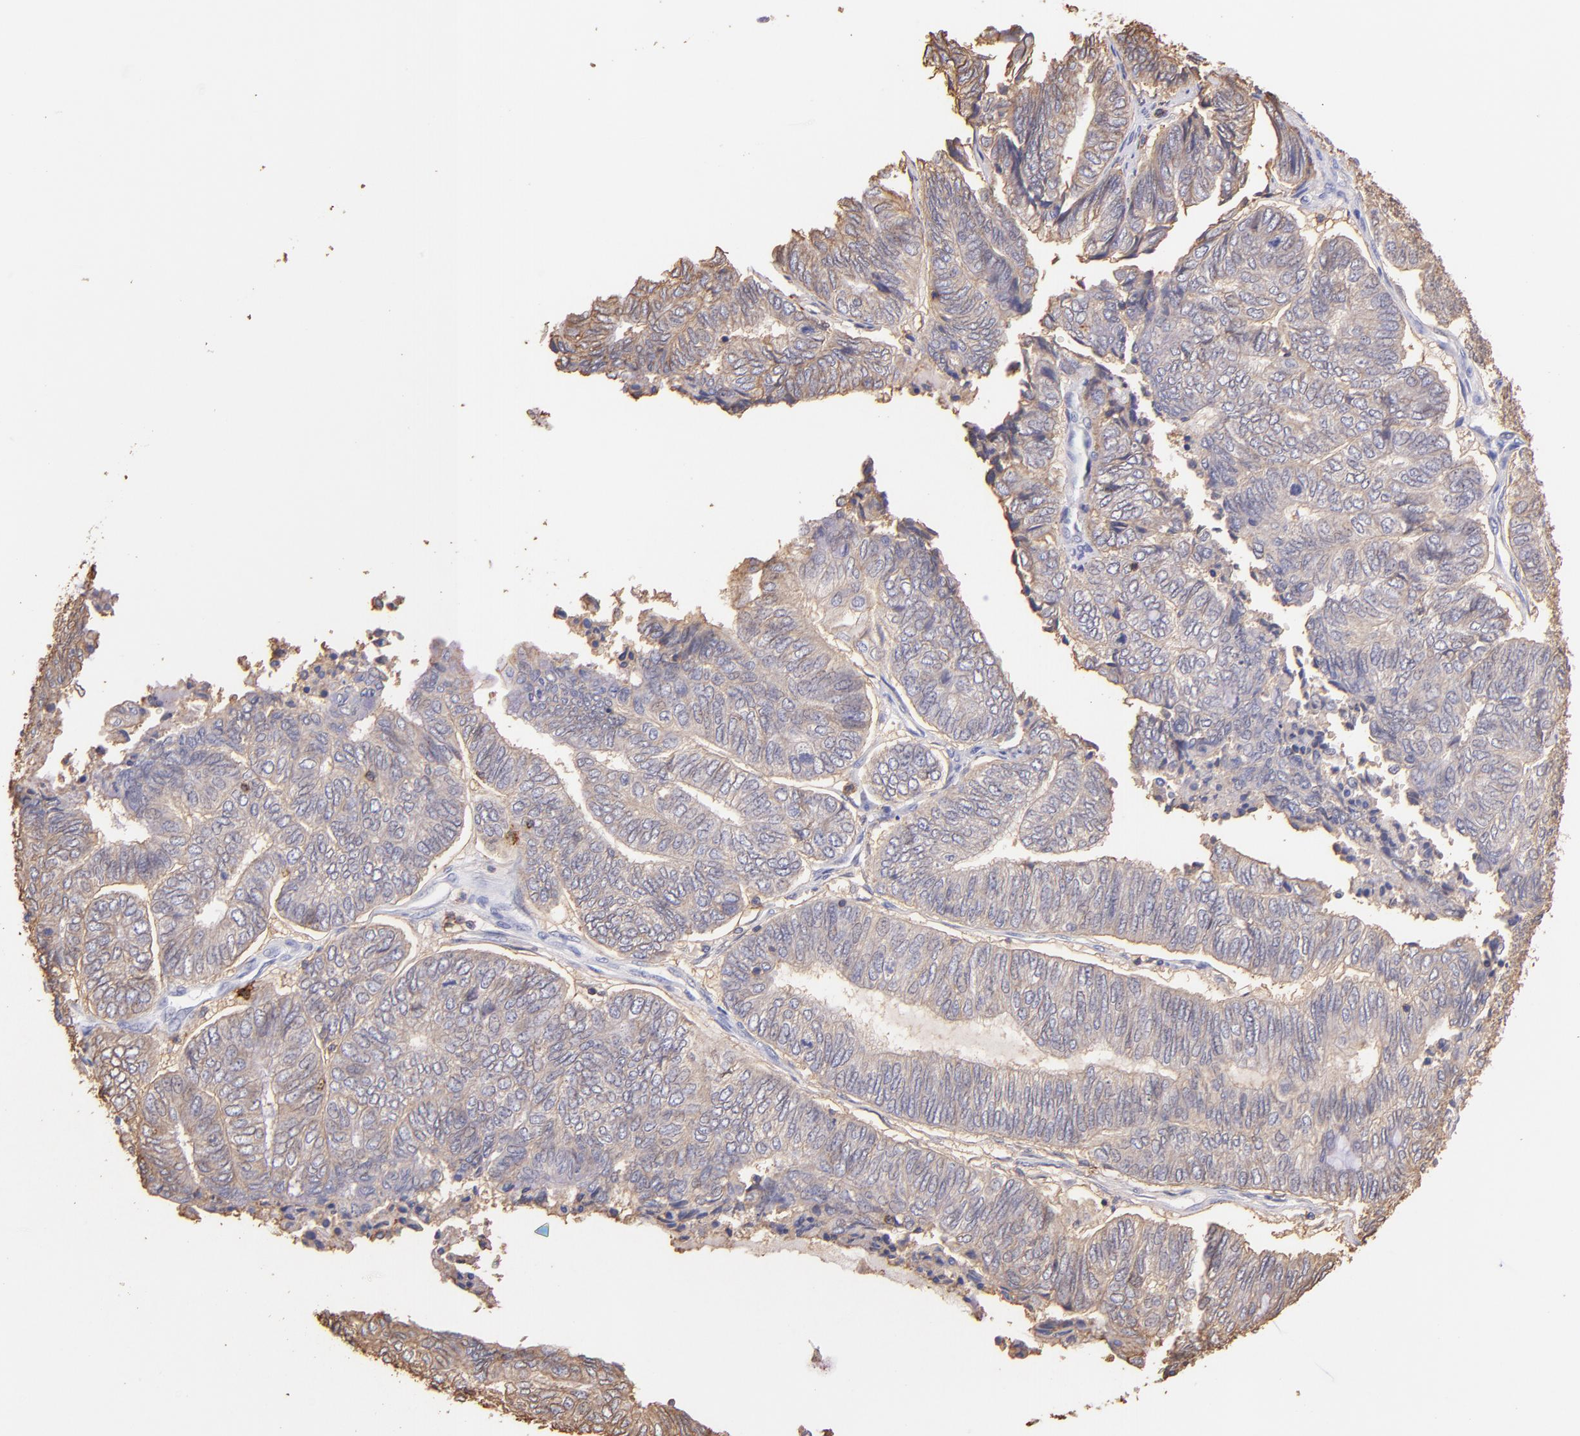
{"staining": {"intensity": "weak", "quantity": ">75%", "location": "cytoplasmic/membranous"}, "tissue": "endometrial cancer", "cell_type": "Tumor cells", "image_type": "cancer", "snomed": [{"axis": "morphology", "description": "Adenocarcinoma, NOS"}, {"axis": "topography", "description": "Uterus"}, {"axis": "topography", "description": "Endometrium"}], "caption": "This photomicrograph demonstrates endometrial cancer (adenocarcinoma) stained with immunohistochemistry to label a protein in brown. The cytoplasmic/membranous of tumor cells show weak positivity for the protein. Nuclei are counter-stained blue.", "gene": "SPN", "patient": {"sex": "female", "age": 70}}